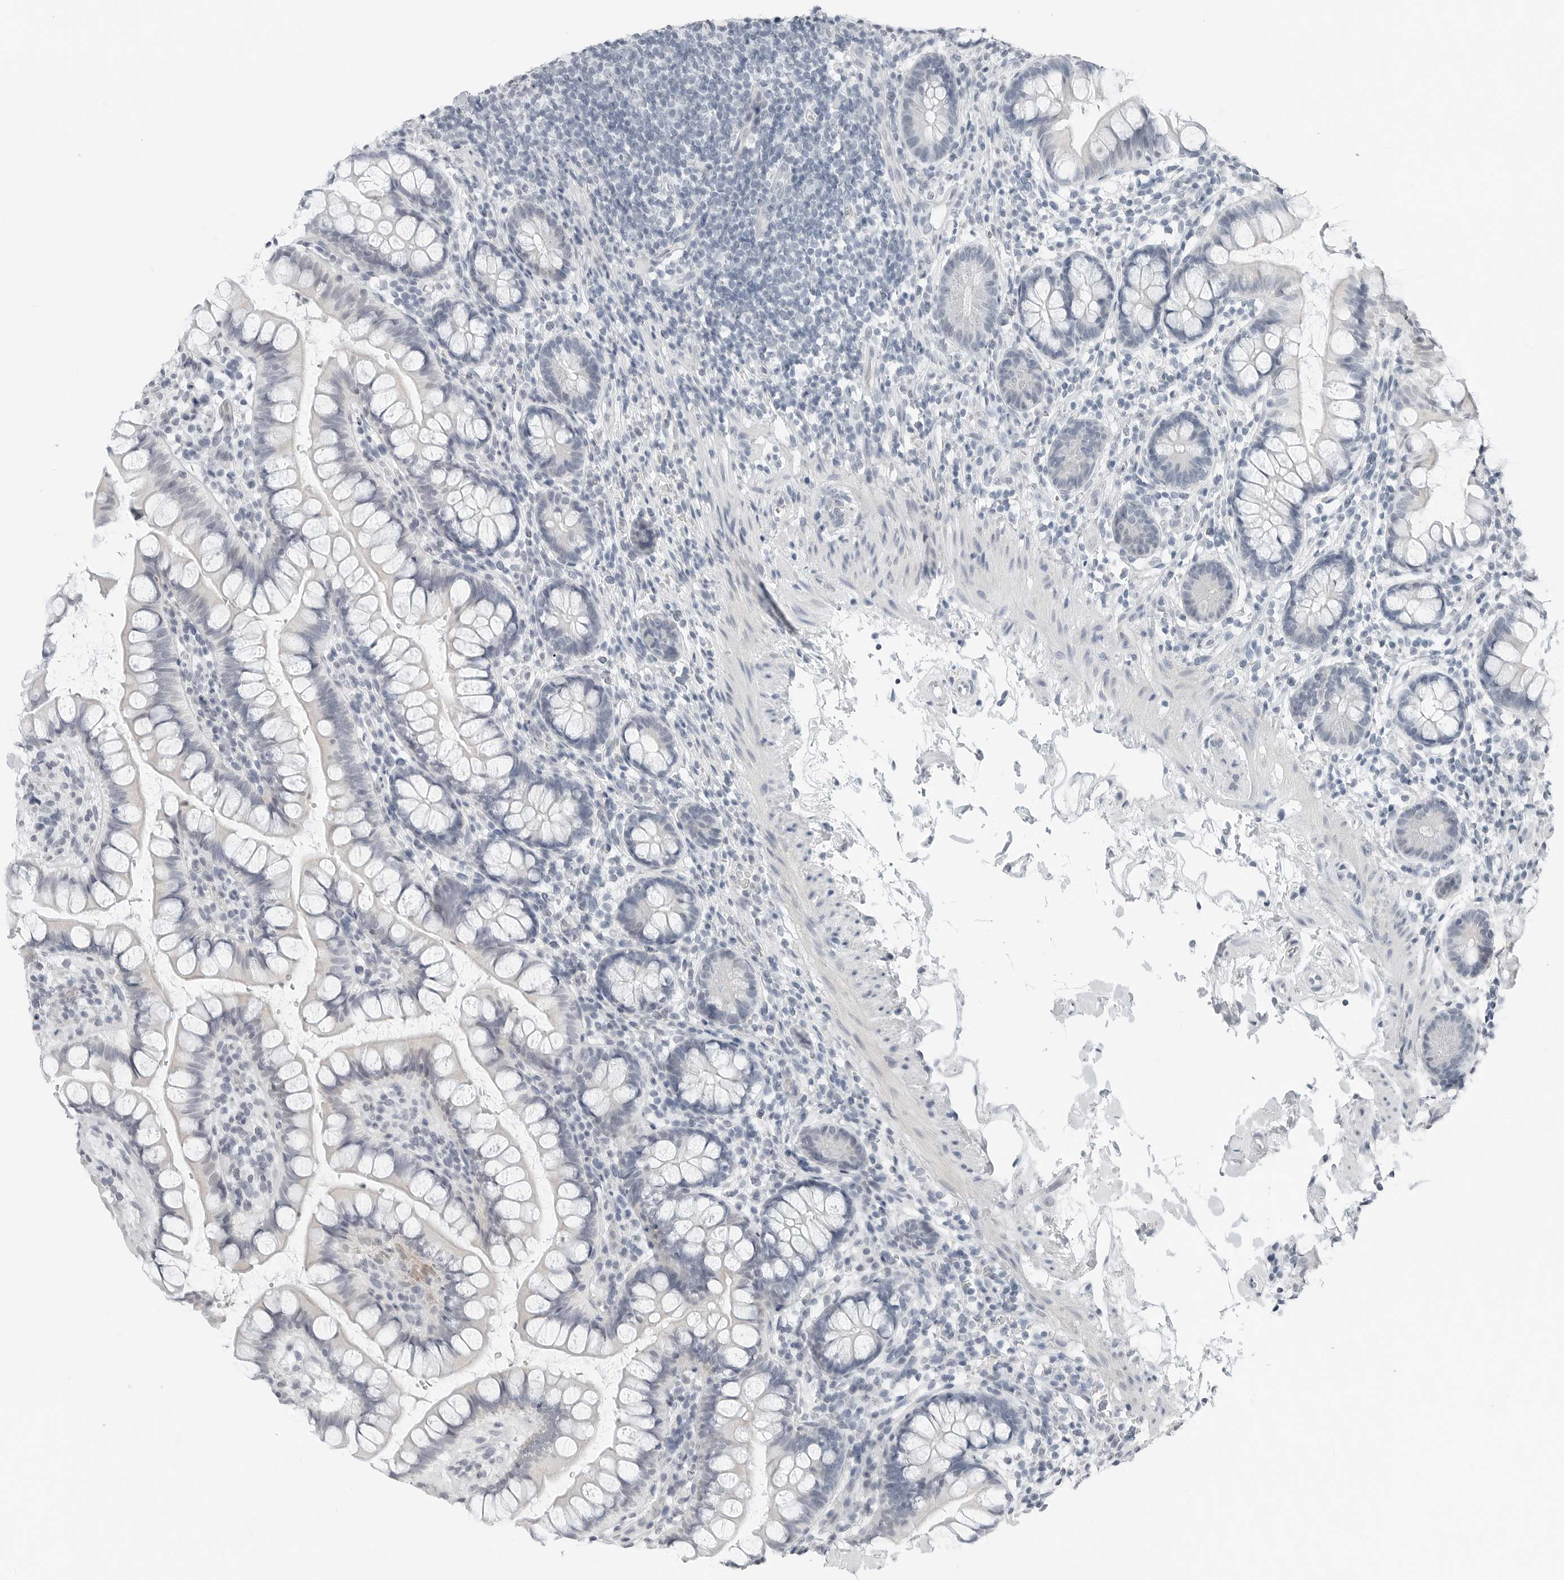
{"staining": {"intensity": "negative", "quantity": "none", "location": "none"}, "tissue": "small intestine", "cell_type": "Glandular cells", "image_type": "normal", "snomed": [{"axis": "morphology", "description": "Normal tissue, NOS"}, {"axis": "topography", "description": "Small intestine"}], "caption": "A histopathology image of human small intestine is negative for staining in glandular cells.", "gene": "XIRP1", "patient": {"sex": "female", "age": 84}}